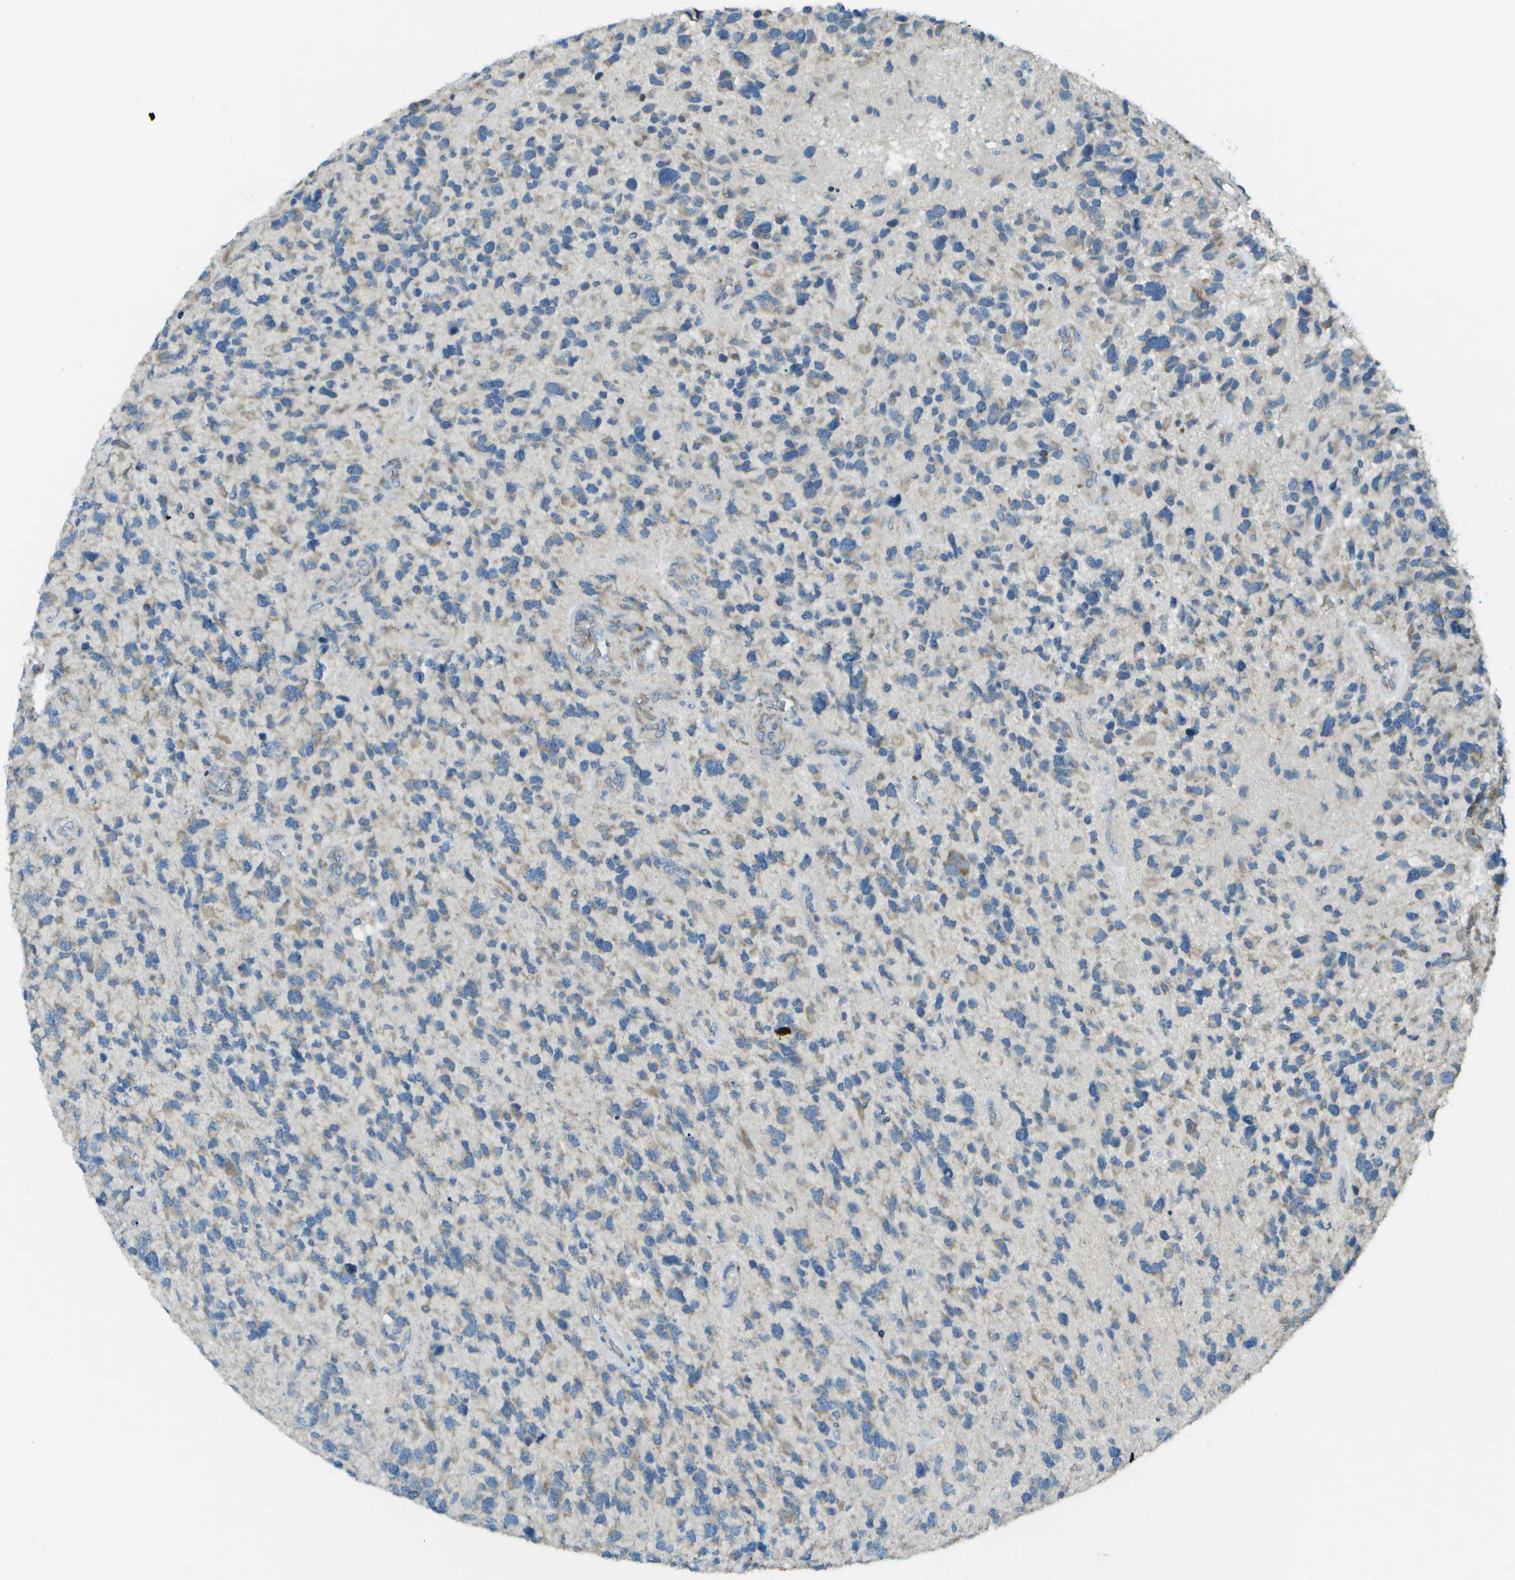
{"staining": {"intensity": "negative", "quantity": "none", "location": "none"}, "tissue": "glioma", "cell_type": "Tumor cells", "image_type": "cancer", "snomed": [{"axis": "morphology", "description": "Glioma, malignant, High grade"}, {"axis": "topography", "description": "Brain"}], "caption": "IHC photomicrograph of human malignant glioma (high-grade) stained for a protein (brown), which exhibits no staining in tumor cells.", "gene": "KCTD3", "patient": {"sex": "female", "age": 58}}